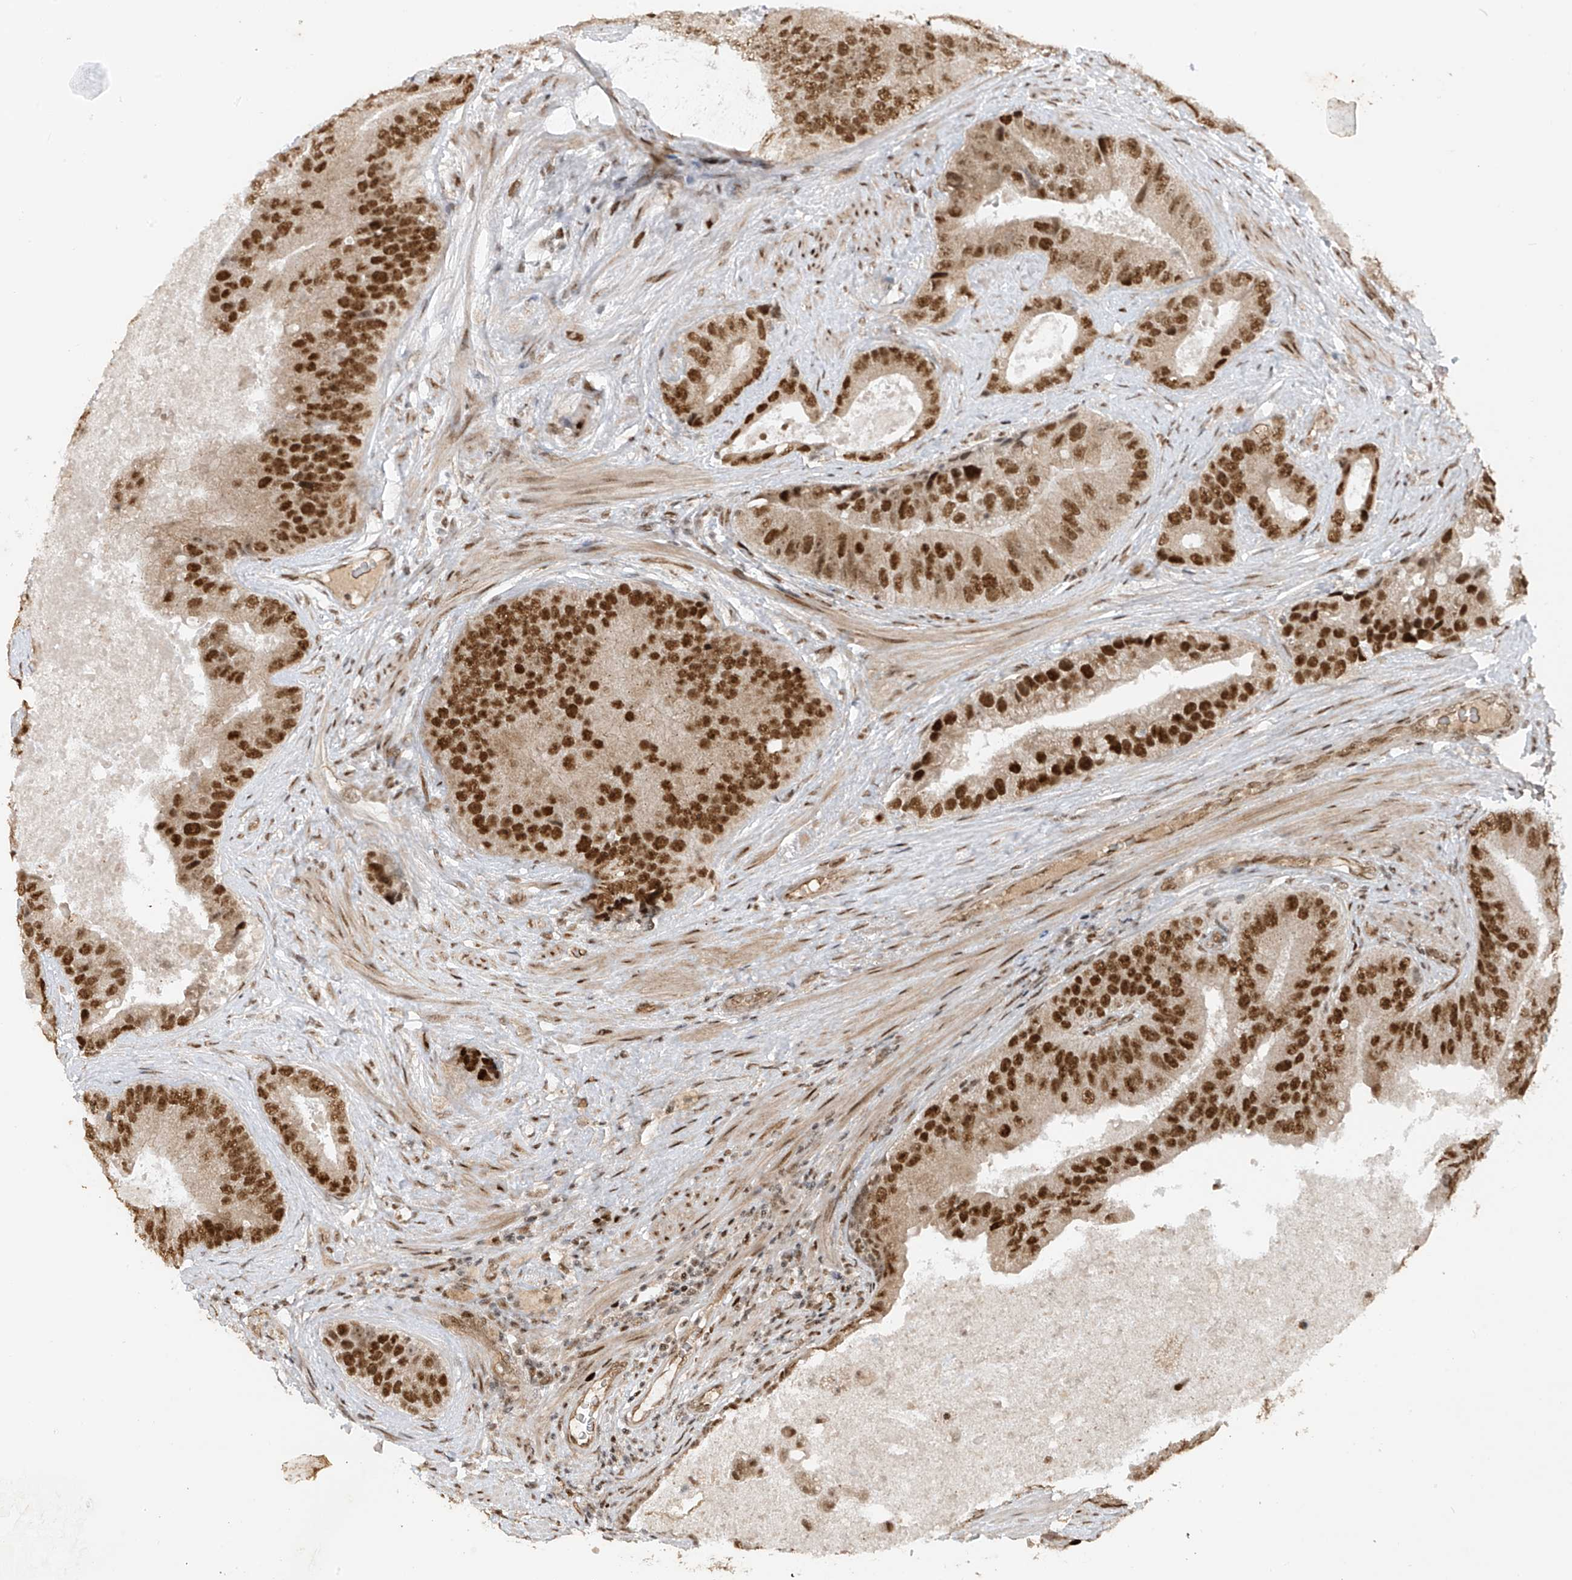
{"staining": {"intensity": "strong", "quantity": ">75%", "location": "nuclear"}, "tissue": "prostate cancer", "cell_type": "Tumor cells", "image_type": "cancer", "snomed": [{"axis": "morphology", "description": "Adenocarcinoma, High grade"}, {"axis": "topography", "description": "Prostate"}], "caption": "This image exhibits prostate cancer (high-grade adenocarcinoma) stained with immunohistochemistry to label a protein in brown. The nuclear of tumor cells show strong positivity for the protein. Nuclei are counter-stained blue.", "gene": "ARHGEF3", "patient": {"sex": "male", "age": 70}}